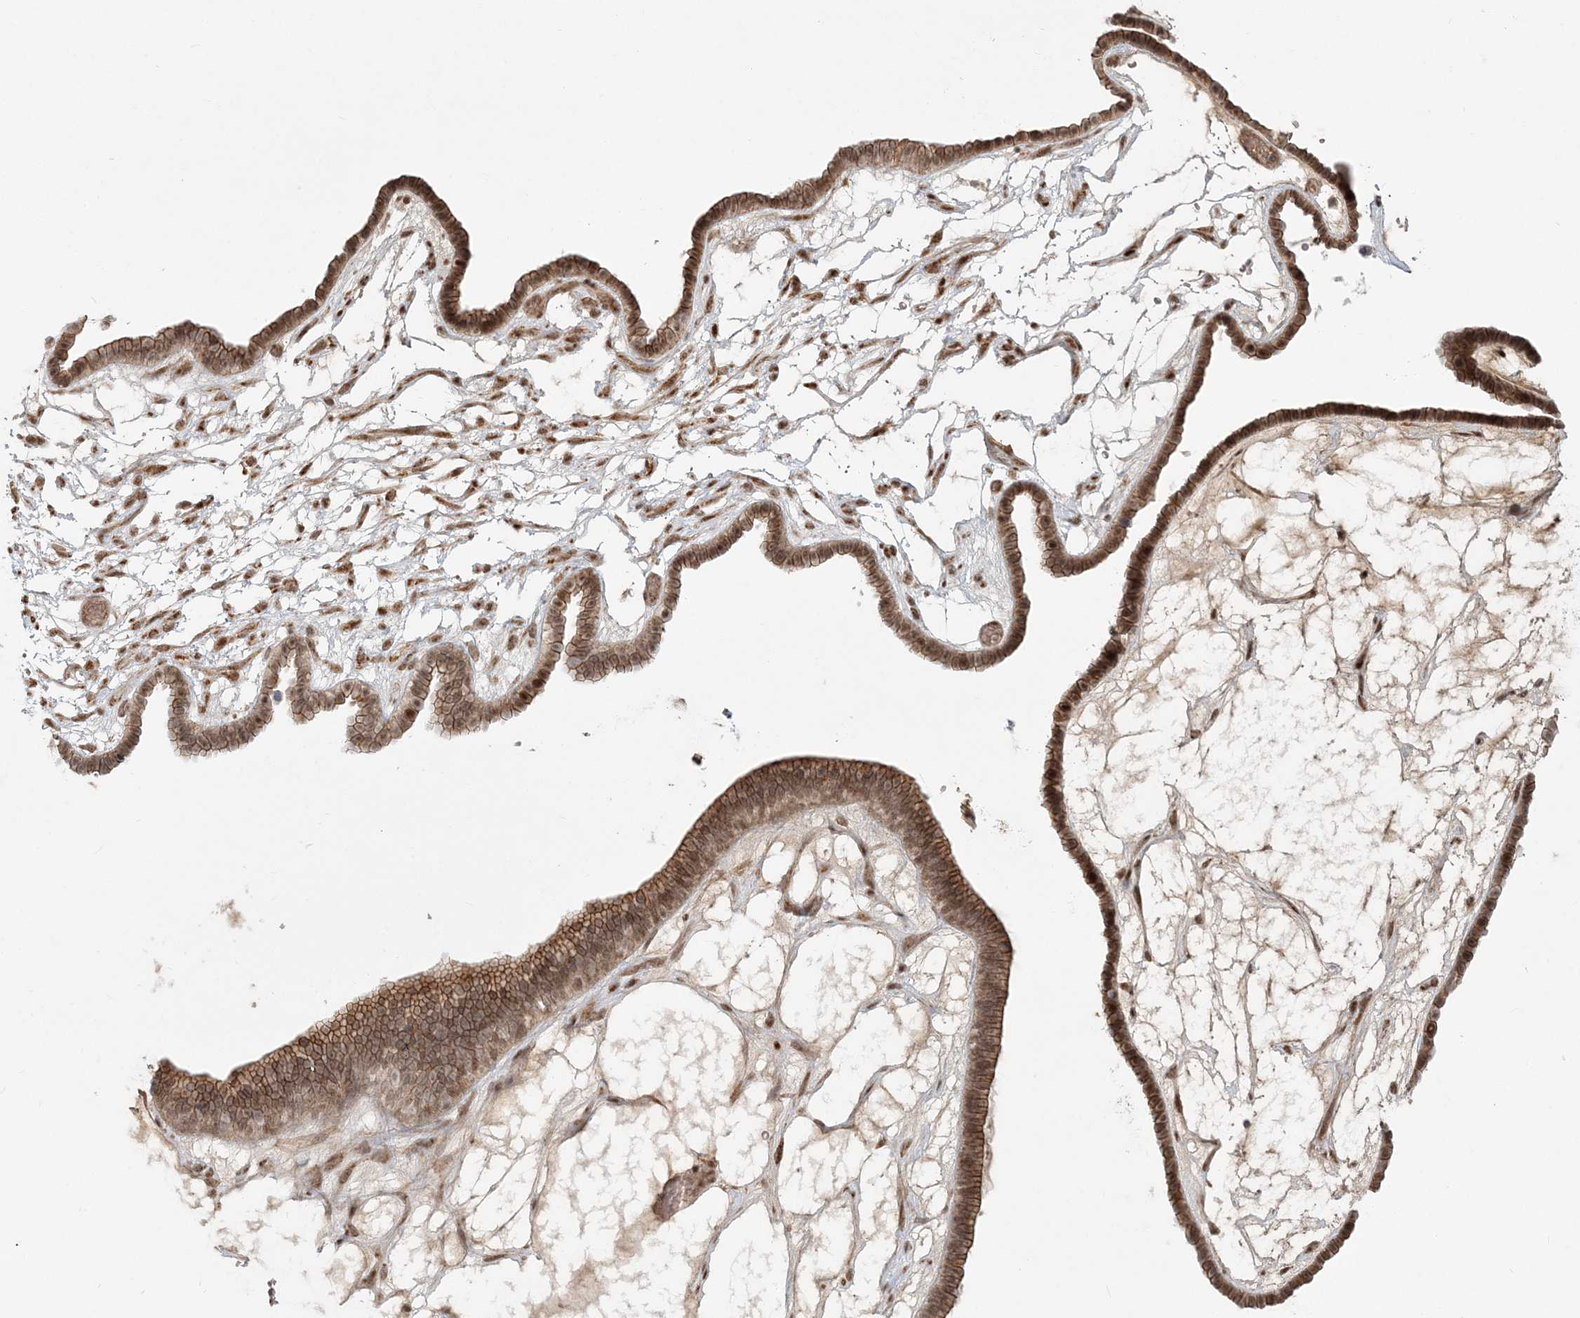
{"staining": {"intensity": "moderate", "quantity": ">75%", "location": "cytoplasmic/membranous,nuclear"}, "tissue": "ovarian cancer", "cell_type": "Tumor cells", "image_type": "cancer", "snomed": [{"axis": "morphology", "description": "Cystadenocarcinoma, serous, NOS"}, {"axis": "topography", "description": "Ovary"}], "caption": "Serous cystadenocarcinoma (ovarian) stained with a protein marker exhibits moderate staining in tumor cells.", "gene": "SH3PXD2A", "patient": {"sex": "female", "age": 56}}